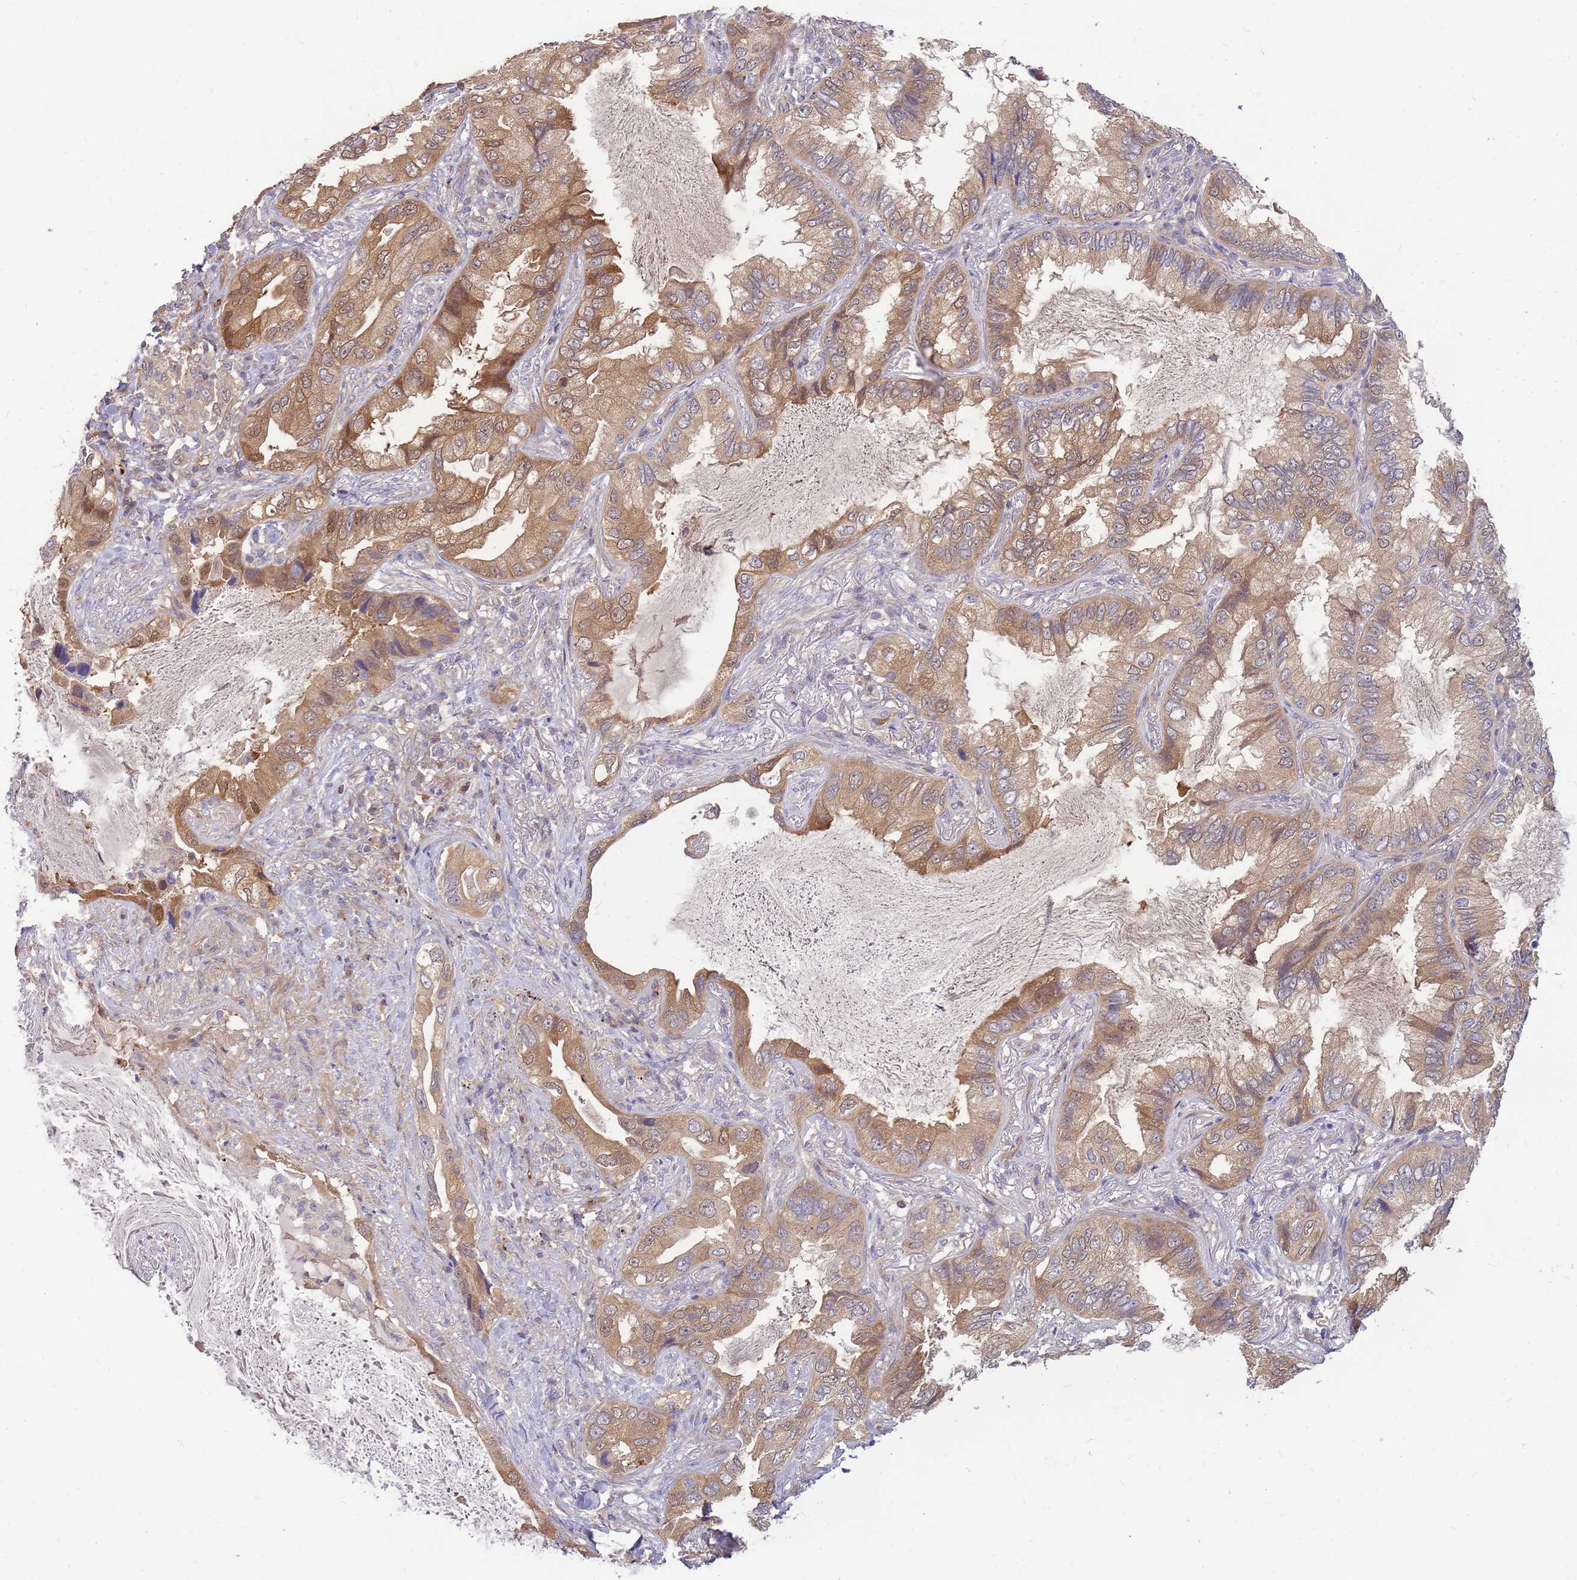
{"staining": {"intensity": "moderate", "quantity": ">75%", "location": "cytoplasmic/membranous,nuclear"}, "tissue": "lung cancer", "cell_type": "Tumor cells", "image_type": "cancer", "snomed": [{"axis": "morphology", "description": "Adenocarcinoma, NOS"}, {"axis": "topography", "description": "Lung"}], "caption": "Lung adenocarcinoma tissue displays moderate cytoplasmic/membranous and nuclear staining in approximately >75% of tumor cells, visualized by immunohistochemistry. The protein of interest is shown in brown color, while the nuclei are stained blue.", "gene": "MVD", "patient": {"sex": "female", "age": 69}}